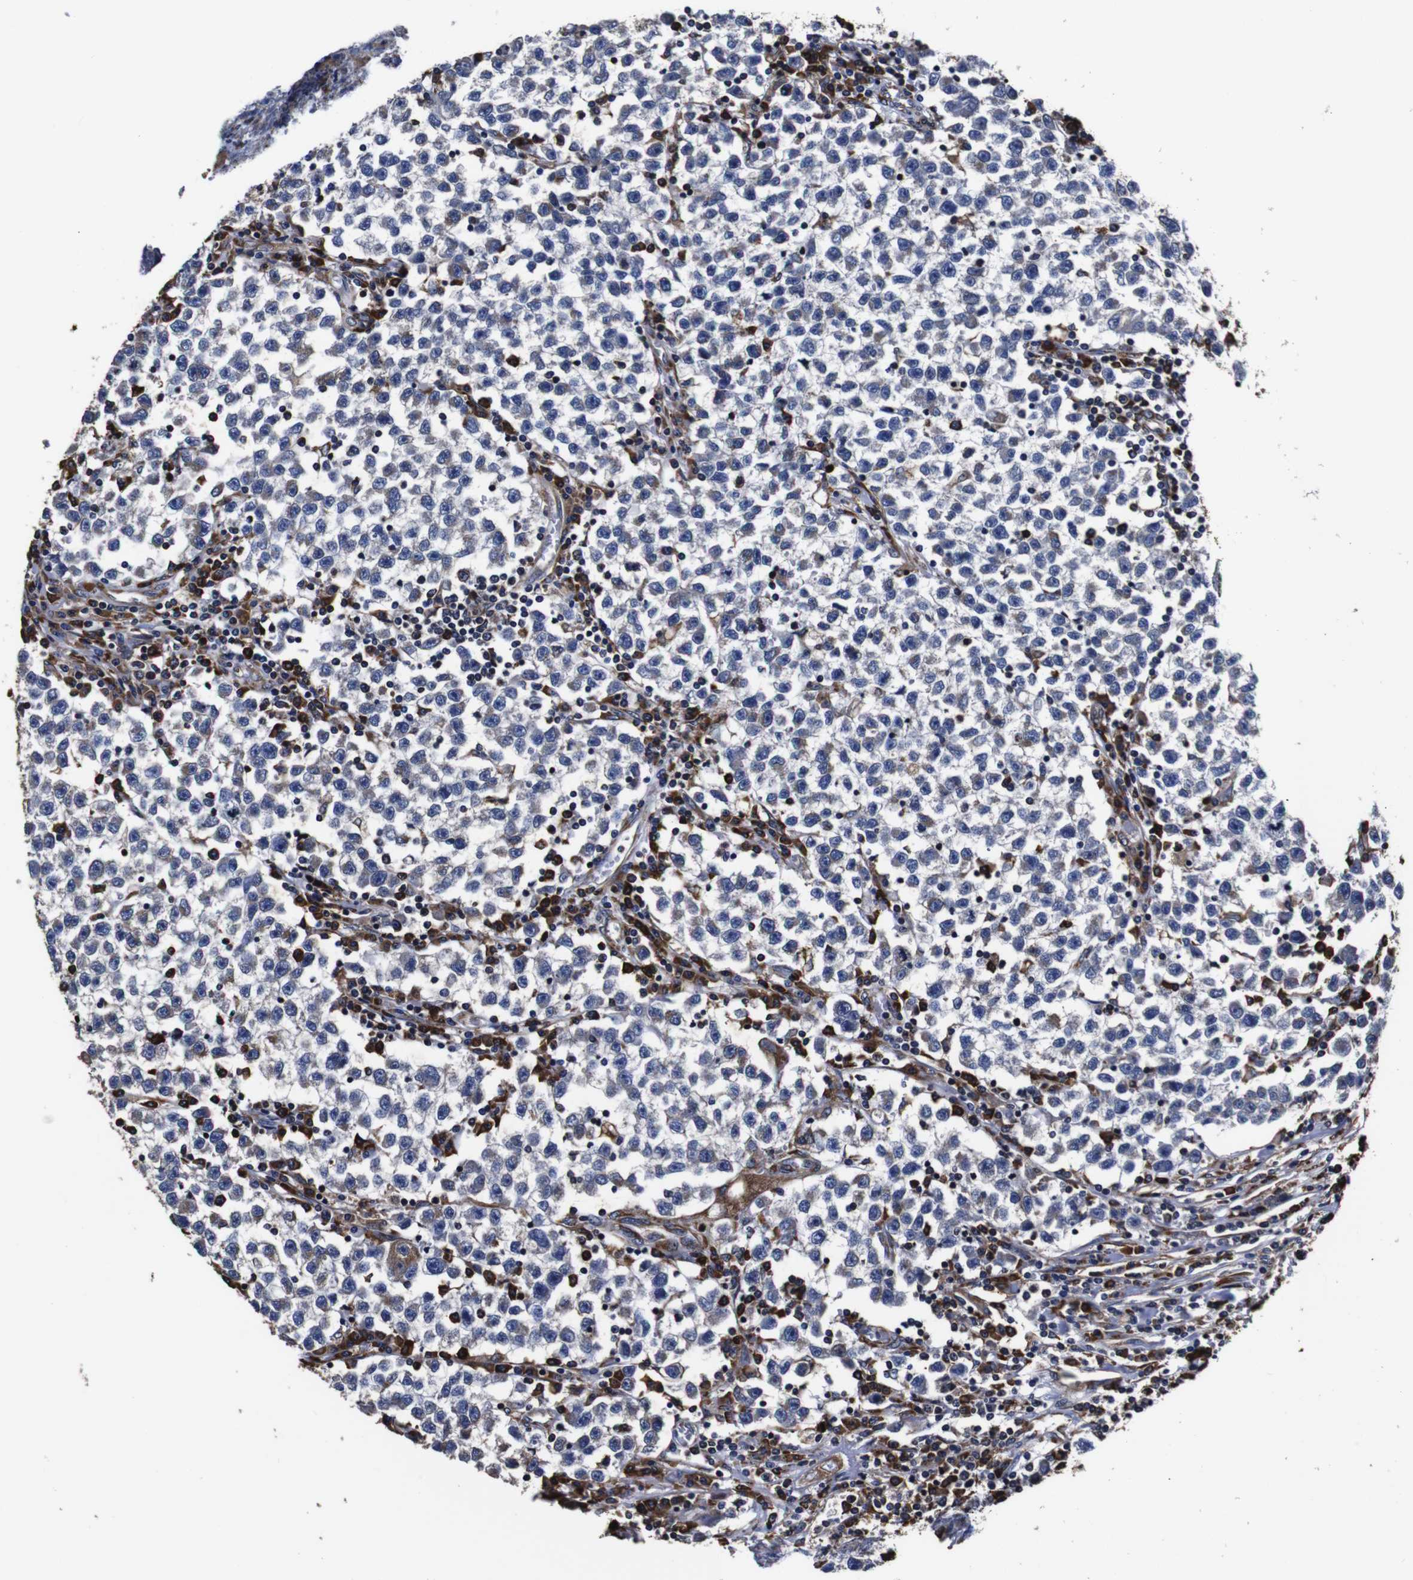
{"staining": {"intensity": "negative", "quantity": "none", "location": "none"}, "tissue": "testis cancer", "cell_type": "Tumor cells", "image_type": "cancer", "snomed": [{"axis": "morphology", "description": "Seminoma, NOS"}, {"axis": "topography", "description": "Testis"}], "caption": "There is no significant positivity in tumor cells of seminoma (testis).", "gene": "PPIB", "patient": {"sex": "male", "age": 22}}